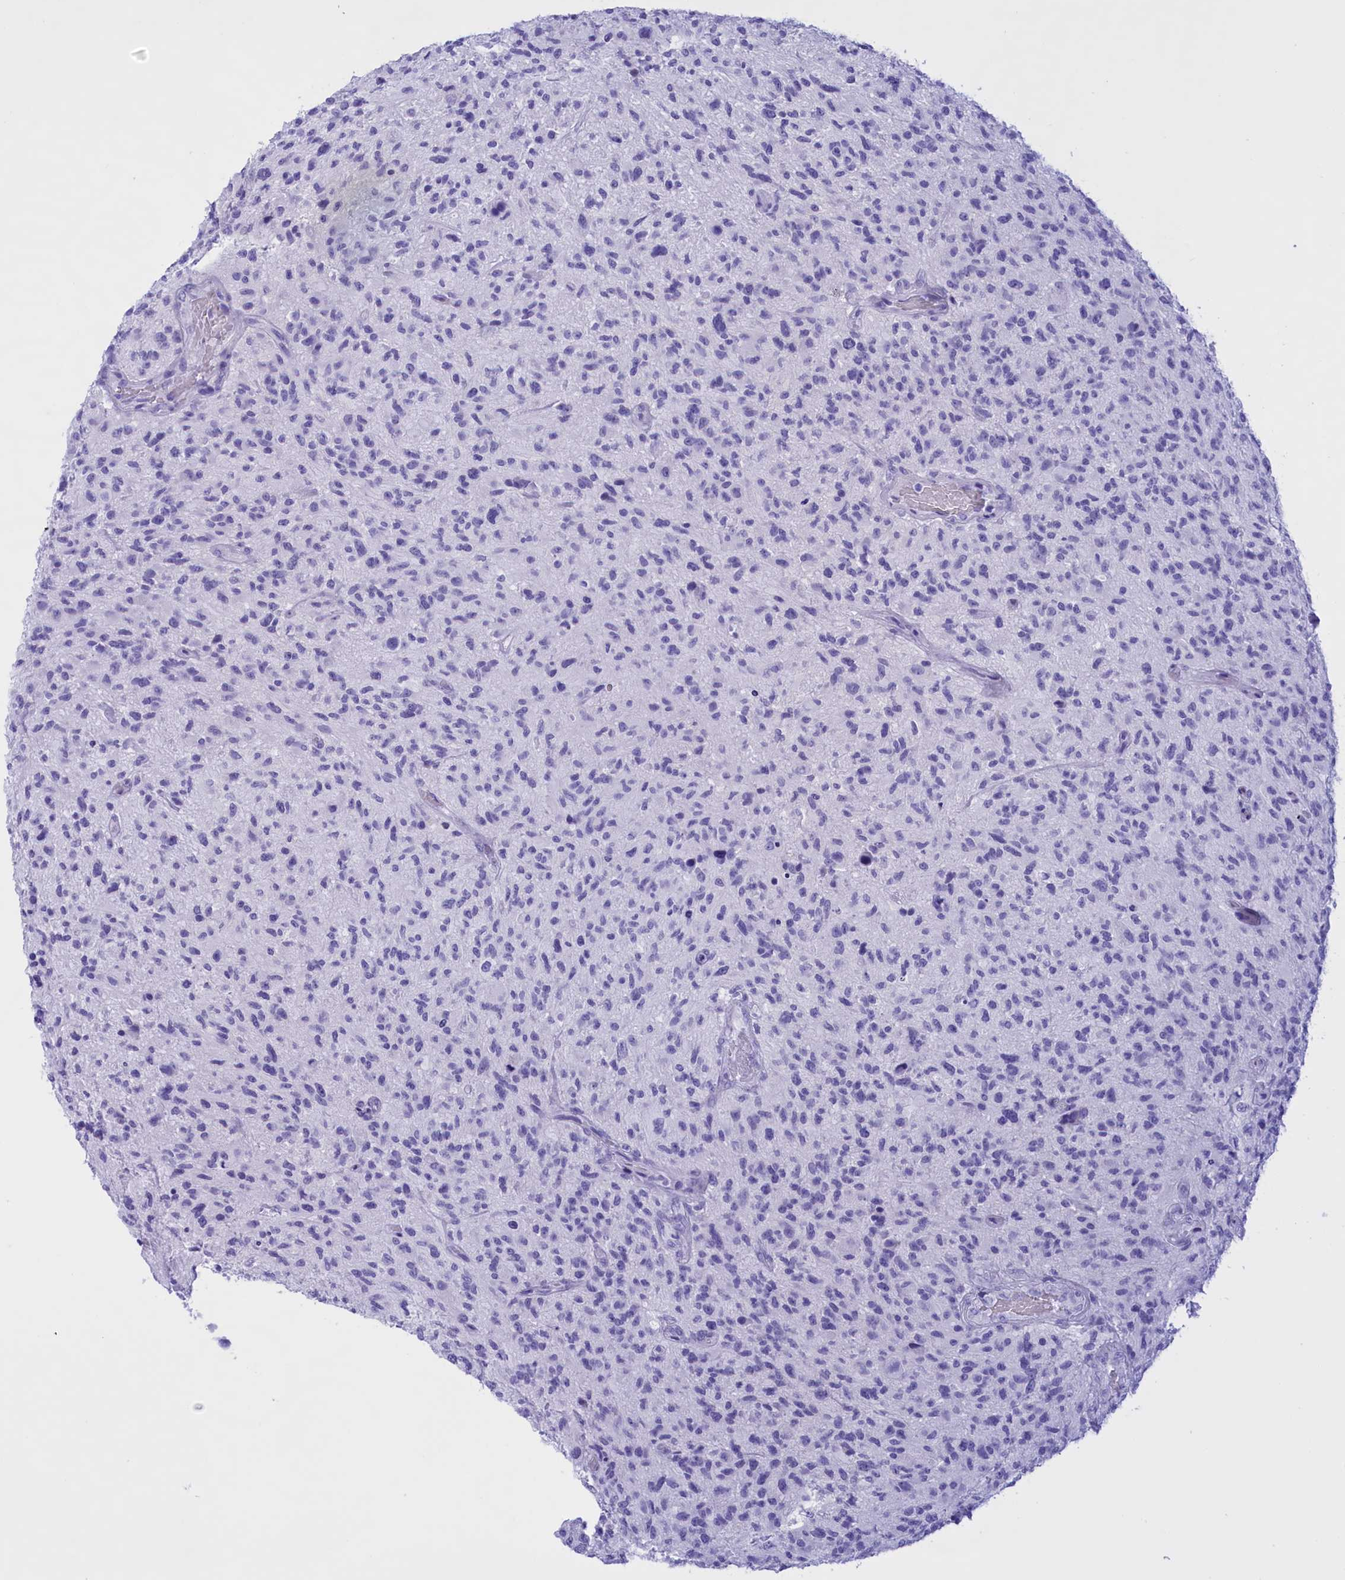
{"staining": {"intensity": "negative", "quantity": "none", "location": "none"}, "tissue": "glioma", "cell_type": "Tumor cells", "image_type": "cancer", "snomed": [{"axis": "morphology", "description": "Glioma, malignant, High grade"}, {"axis": "topography", "description": "Brain"}], "caption": "Malignant glioma (high-grade) stained for a protein using IHC demonstrates no expression tumor cells.", "gene": "BRI3", "patient": {"sex": "male", "age": 47}}